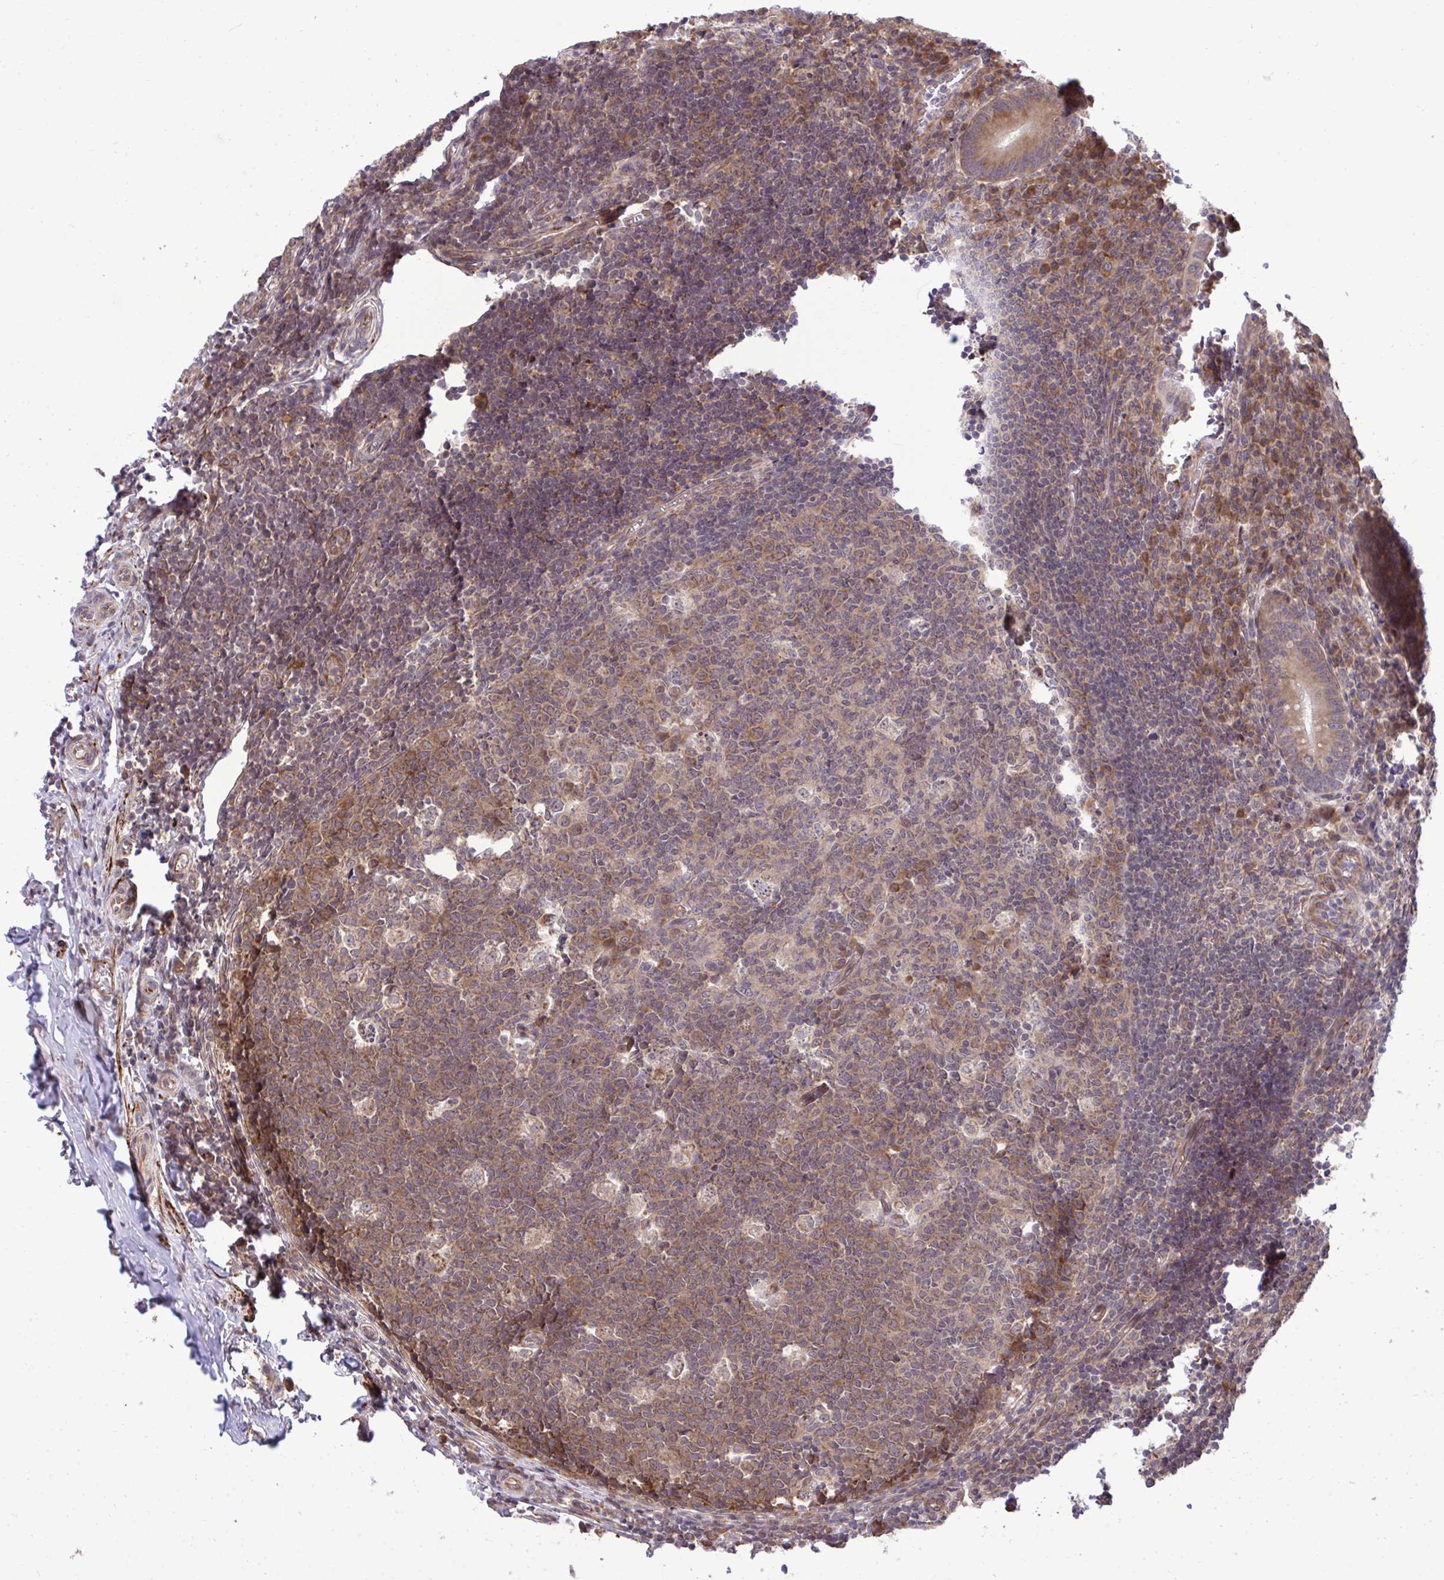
{"staining": {"intensity": "moderate", "quantity": ">75%", "location": "cytoplasmic/membranous"}, "tissue": "appendix", "cell_type": "Glandular cells", "image_type": "normal", "snomed": [{"axis": "morphology", "description": "Normal tissue, NOS"}, {"axis": "topography", "description": "Appendix"}], "caption": "Protein staining of unremarkable appendix displays moderate cytoplasmic/membranous expression in approximately >75% of glandular cells. (IHC, brightfield microscopy, high magnification).", "gene": "RPS15", "patient": {"sex": "male", "age": 18}}